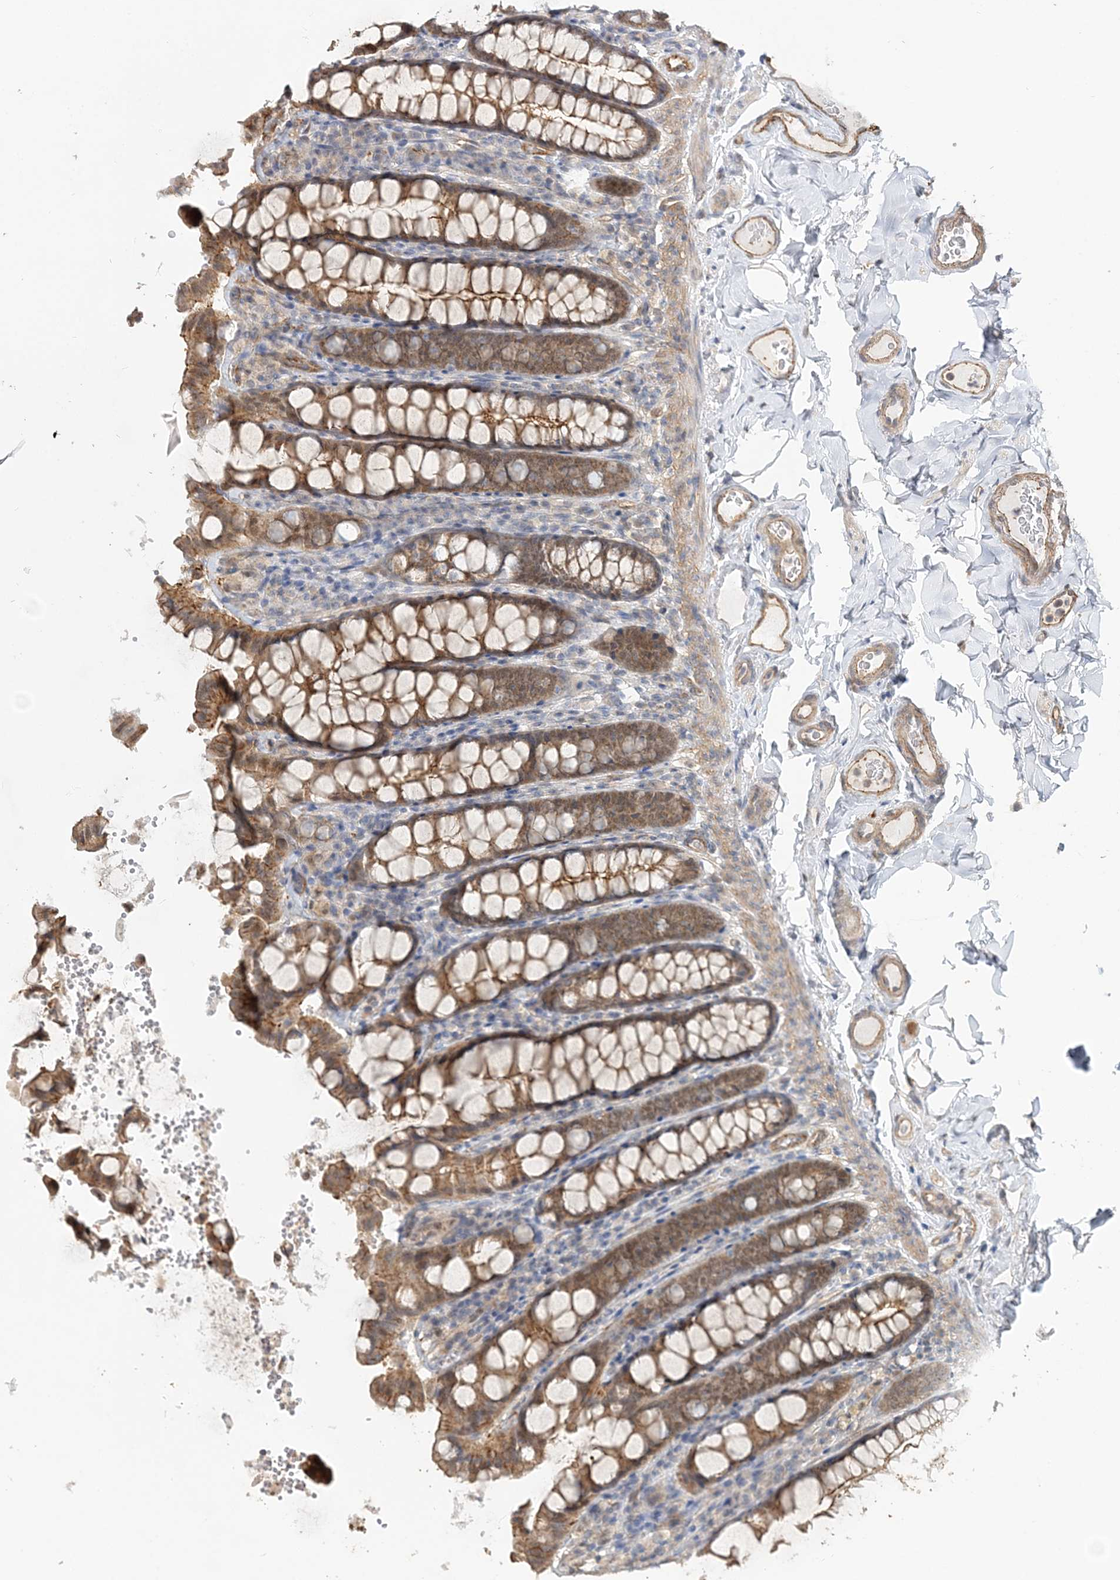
{"staining": {"intensity": "moderate", "quantity": ">75%", "location": "cytoplasmic/membranous"}, "tissue": "colon", "cell_type": "Endothelial cells", "image_type": "normal", "snomed": [{"axis": "morphology", "description": "Normal tissue, NOS"}, {"axis": "topography", "description": "Colon"}, {"axis": "topography", "description": "Peripheral nerve tissue"}], "caption": "Immunohistochemical staining of benign colon shows medium levels of moderate cytoplasmic/membranous positivity in about >75% of endothelial cells. The protein of interest is stained brown, and the nuclei are stained in blue (DAB IHC with brightfield microscopy, high magnification).", "gene": "MAT2B", "patient": {"sex": "female", "age": 61}}